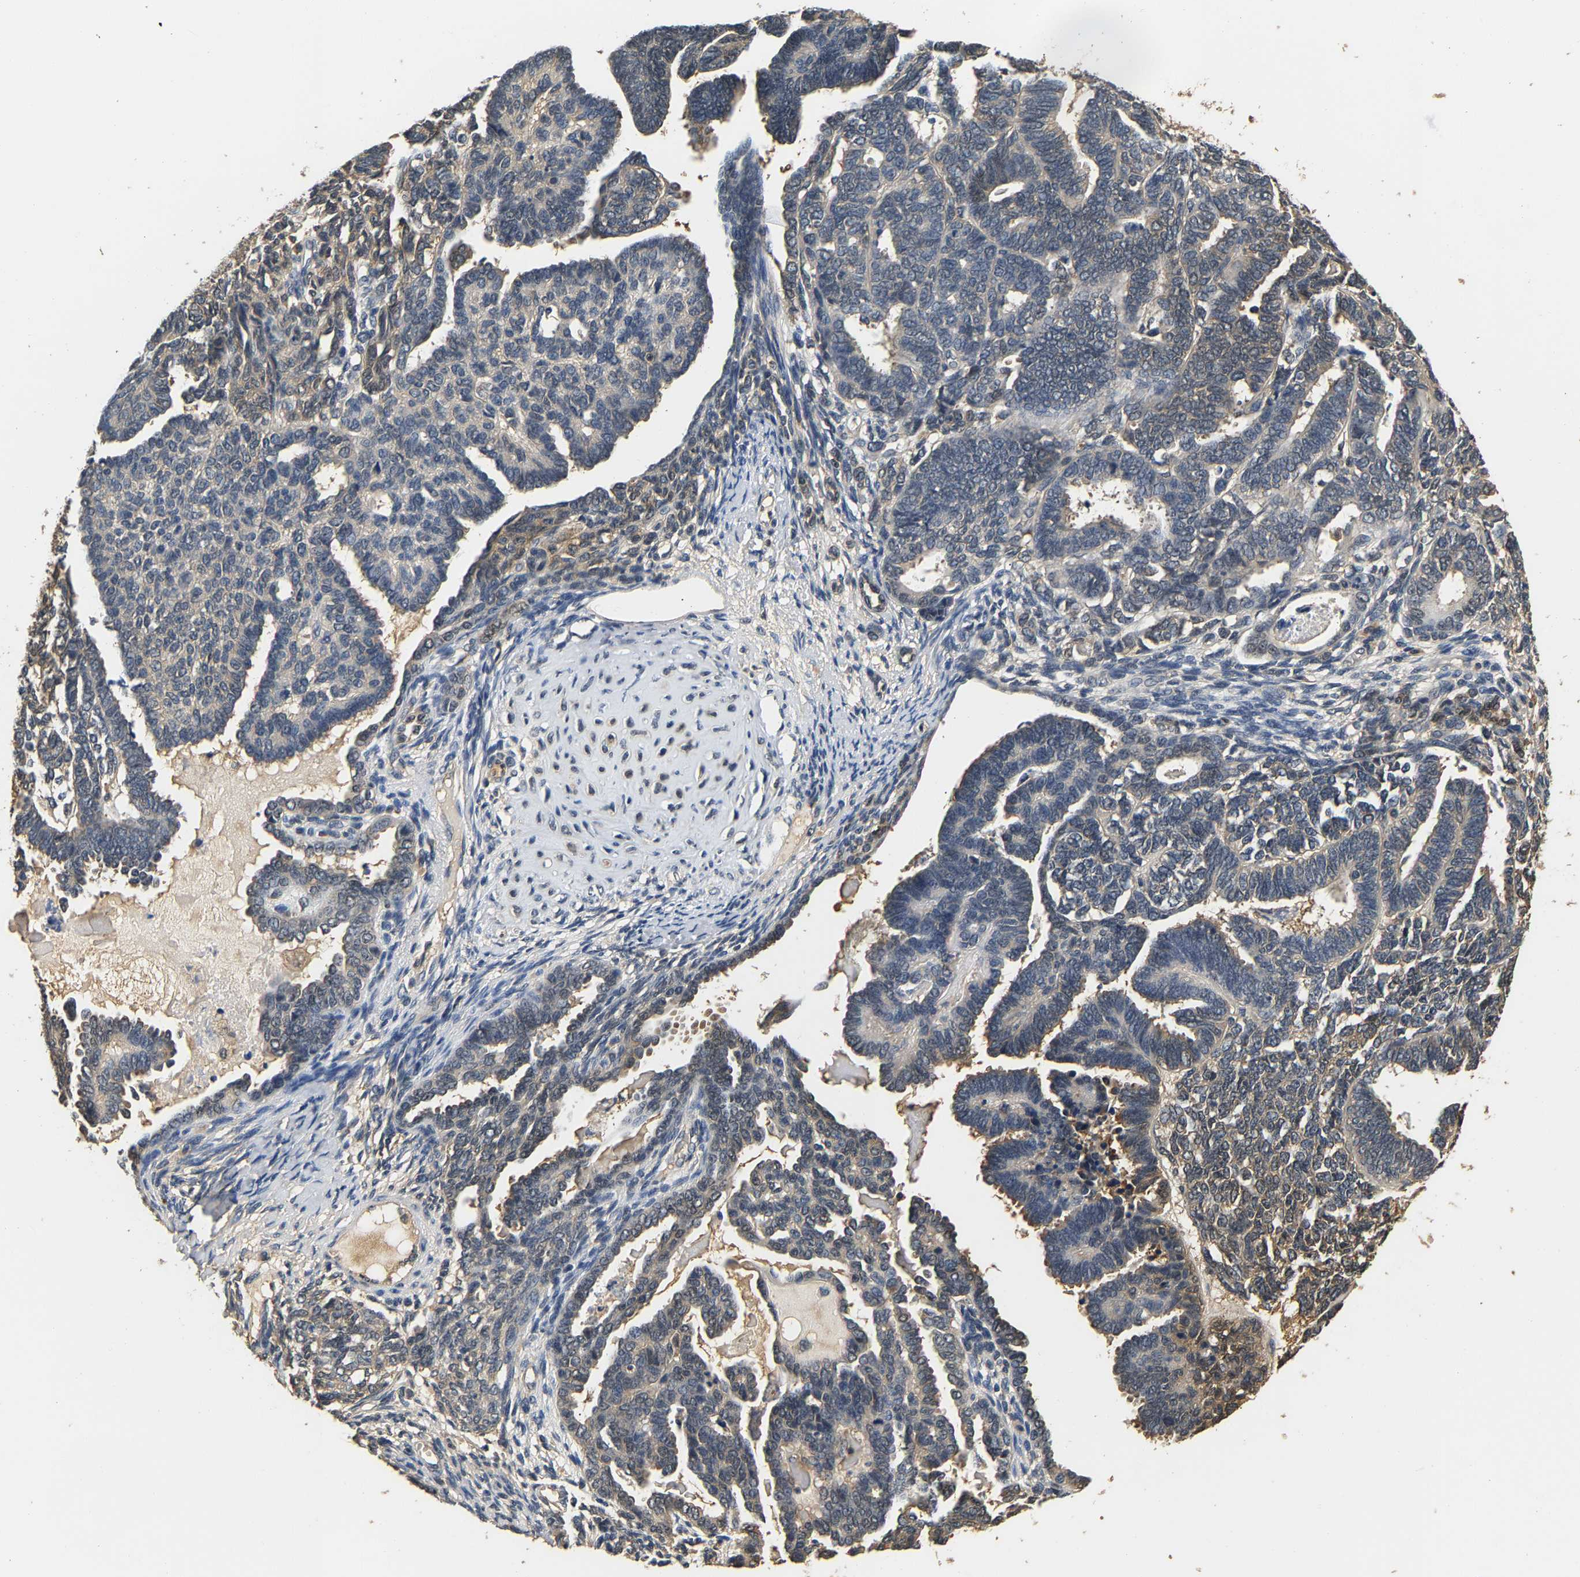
{"staining": {"intensity": "moderate", "quantity": "<25%", "location": "cytoplasmic/membranous"}, "tissue": "endometrial cancer", "cell_type": "Tumor cells", "image_type": "cancer", "snomed": [{"axis": "morphology", "description": "Neoplasm, malignant, NOS"}, {"axis": "topography", "description": "Endometrium"}], "caption": "Immunohistochemical staining of endometrial cancer (neoplasm (malignant)) exhibits low levels of moderate cytoplasmic/membranous protein expression in approximately <25% of tumor cells. (Stains: DAB (3,3'-diaminobenzidine) in brown, nuclei in blue, Microscopy: brightfield microscopy at high magnification).", "gene": "GPI", "patient": {"sex": "female", "age": 74}}